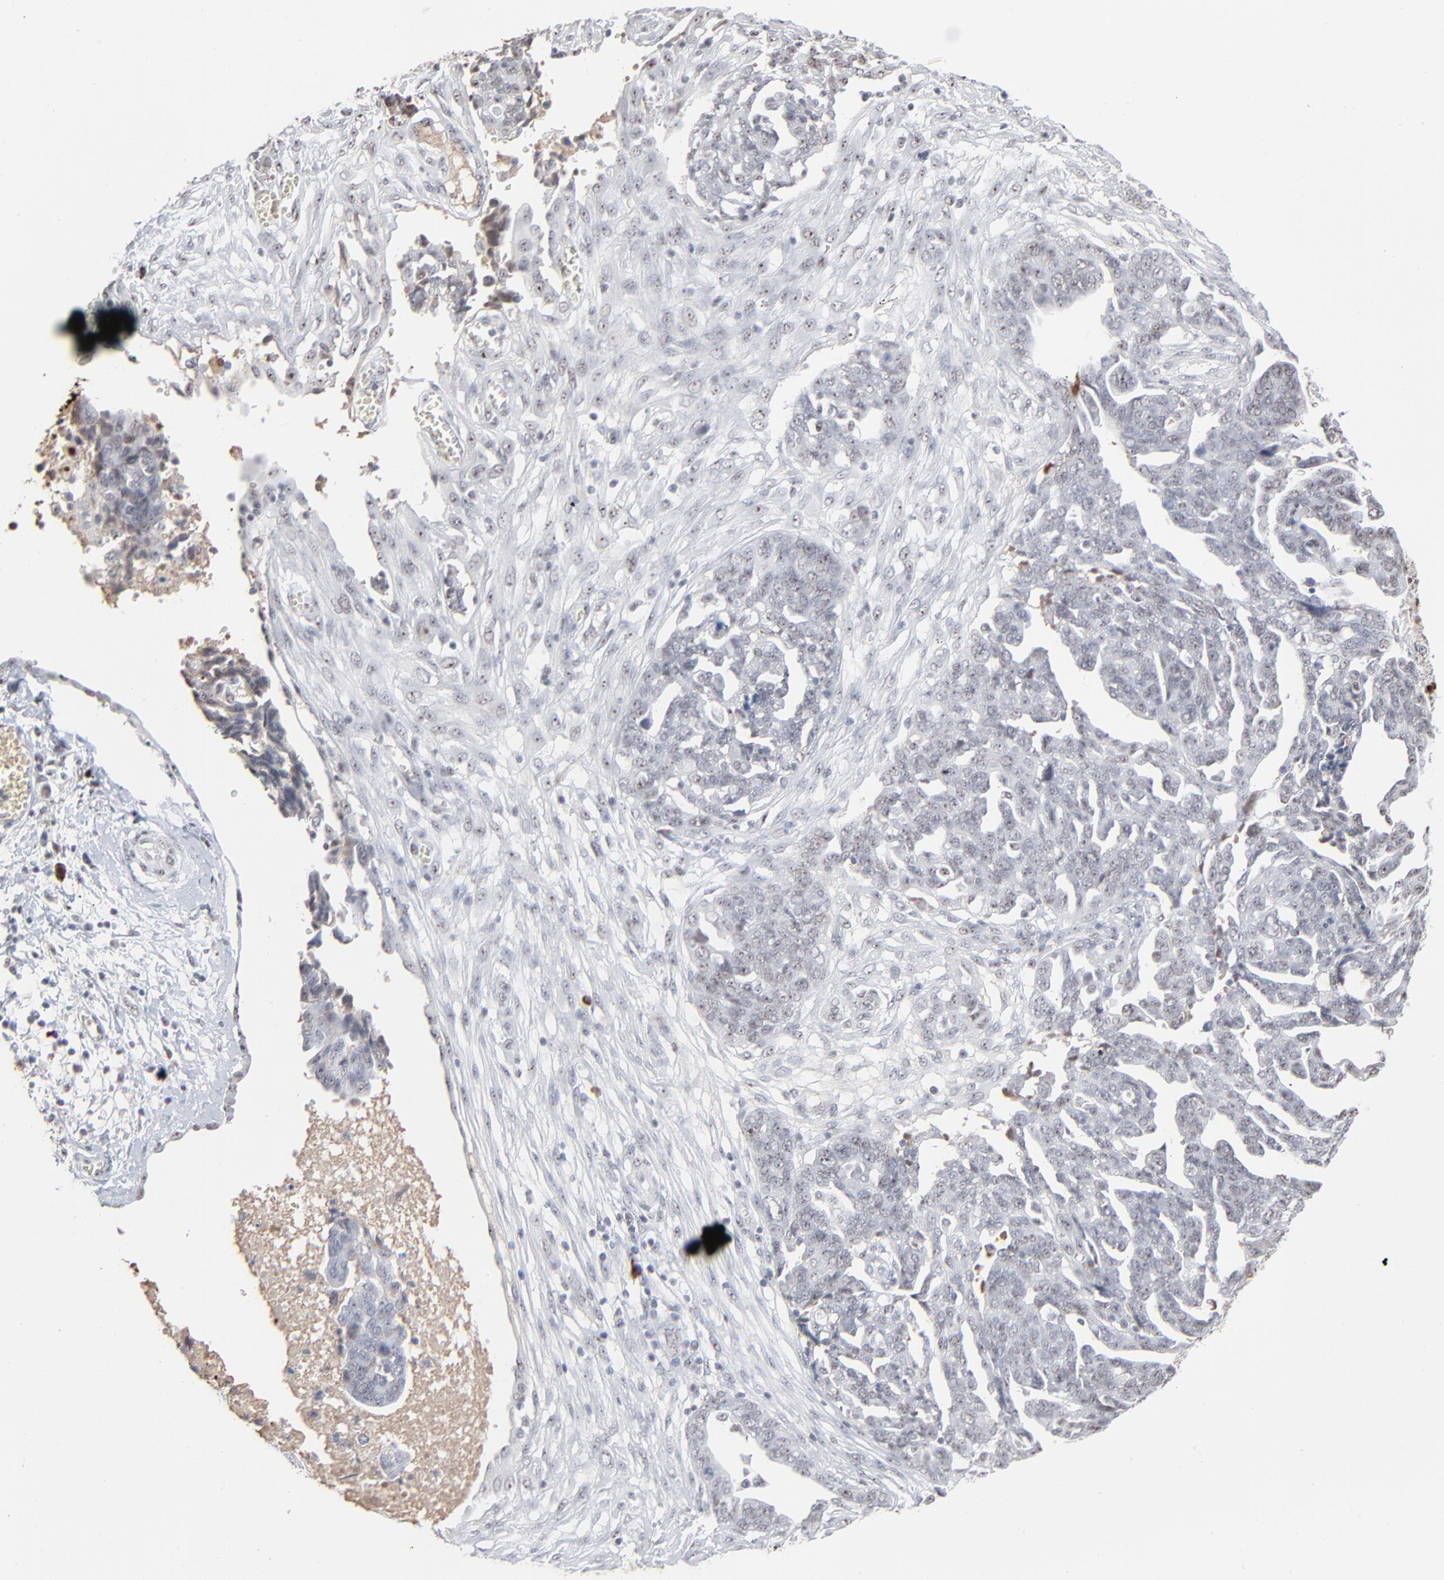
{"staining": {"intensity": "weak", "quantity": "25%-75%", "location": "nuclear"}, "tissue": "ovarian cancer", "cell_type": "Tumor cells", "image_type": "cancer", "snomed": [{"axis": "morphology", "description": "Normal tissue, NOS"}, {"axis": "morphology", "description": "Cystadenocarcinoma, serous, NOS"}, {"axis": "topography", "description": "Fallopian tube"}, {"axis": "topography", "description": "Ovary"}], "caption": "DAB (3,3'-diaminobenzidine) immunohistochemical staining of human serous cystadenocarcinoma (ovarian) exhibits weak nuclear protein expression in approximately 25%-75% of tumor cells.", "gene": "MPHOSPH6", "patient": {"sex": "female", "age": 56}}